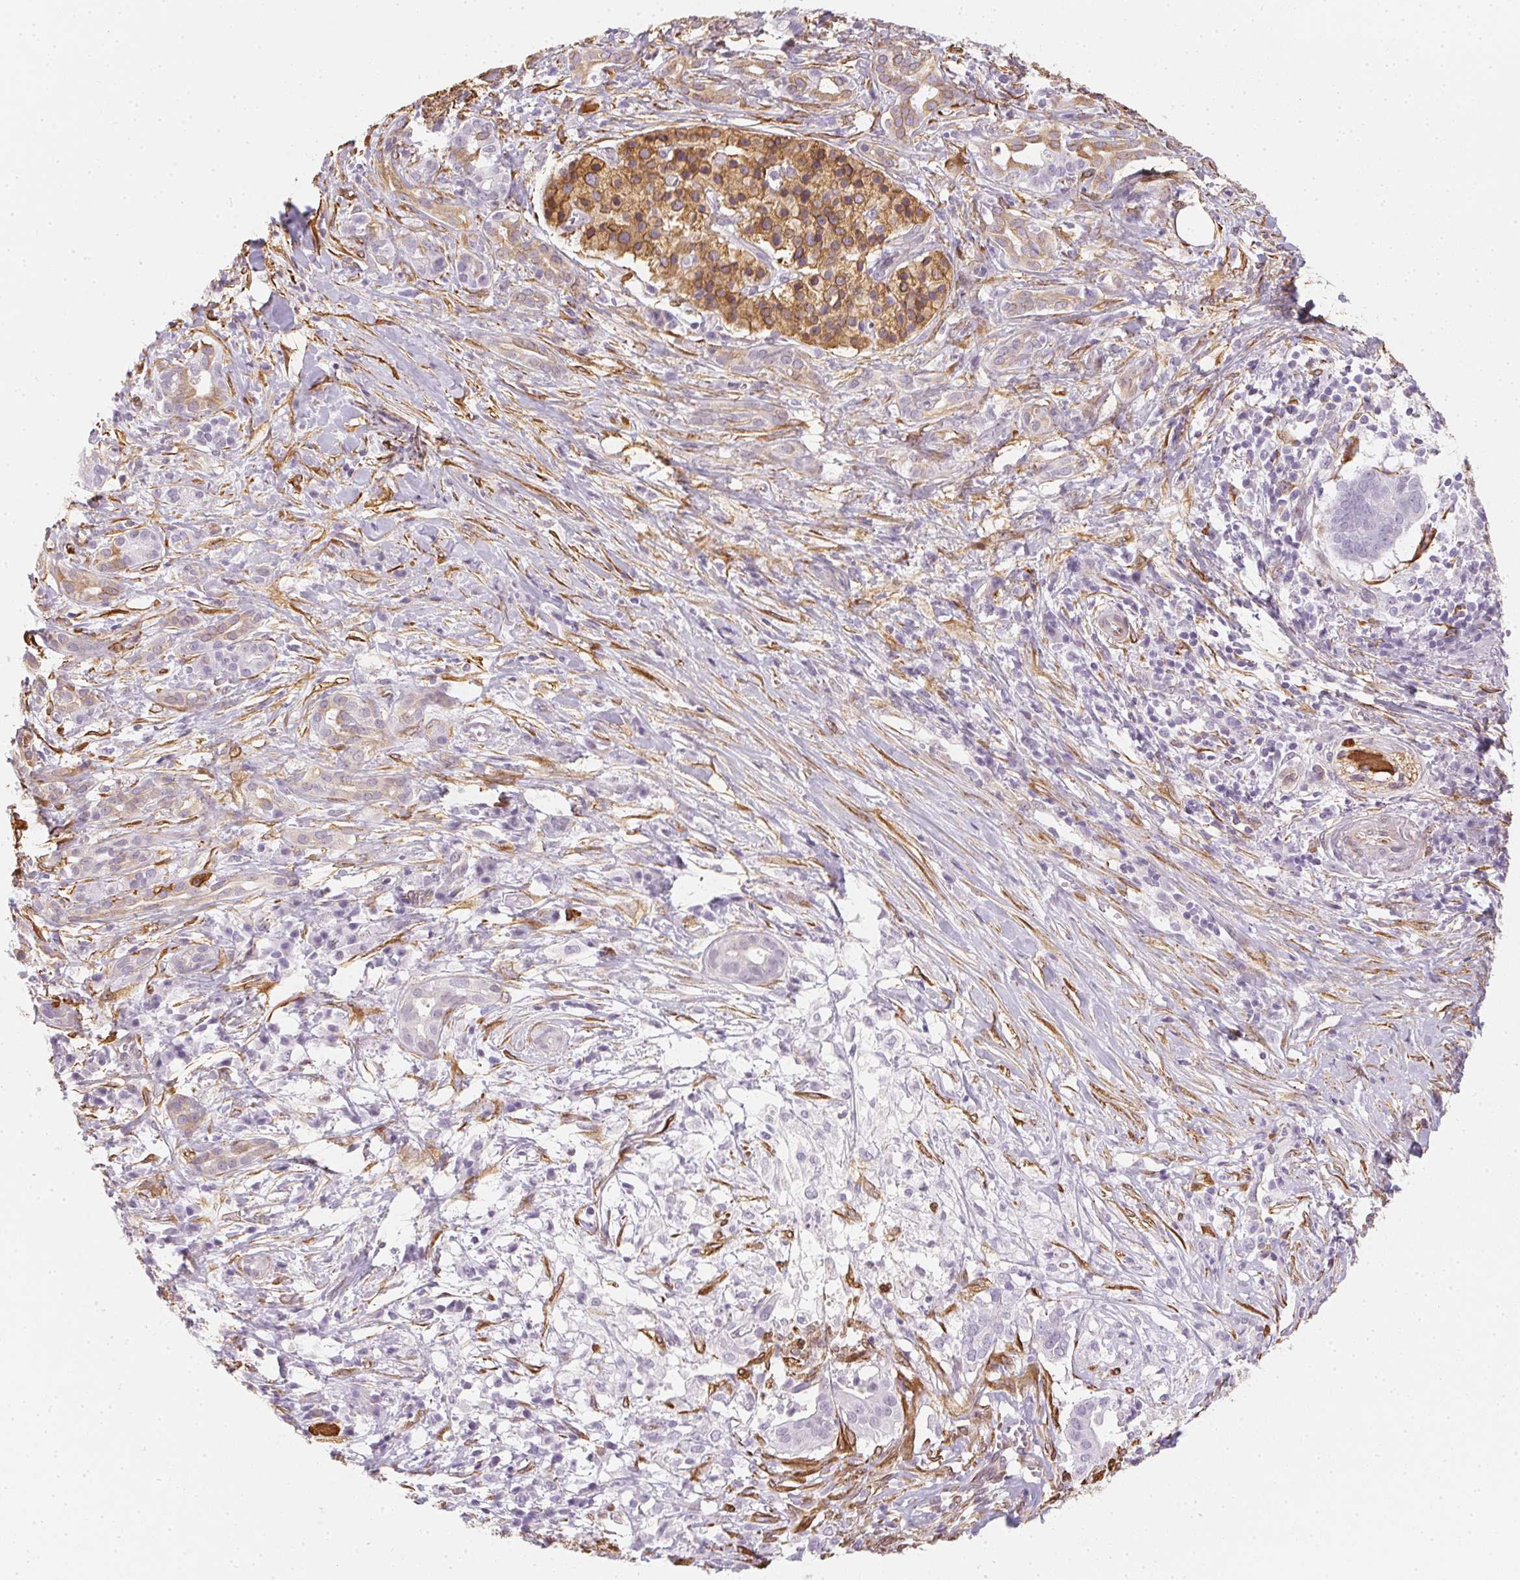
{"staining": {"intensity": "negative", "quantity": "none", "location": "none"}, "tissue": "pancreatic cancer", "cell_type": "Tumor cells", "image_type": "cancer", "snomed": [{"axis": "morphology", "description": "Adenocarcinoma, NOS"}, {"axis": "topography", "description": "Pancreas"}], "caption": "Immunohistochemistry histopathology image of neoplastic tissue: pancreatic cancer (adenocarcinoma) stained with DAB (3,3'-diaminobenzidine) demonstrates no significant protein expression in tumor cells. (DAB (3,3'-diaminobenzidine) immunohistochemistry visualized using brightfield microscopy, high magnification).", "gene": "RSBN1", "patient": {"sex": "male", "age": 61}}